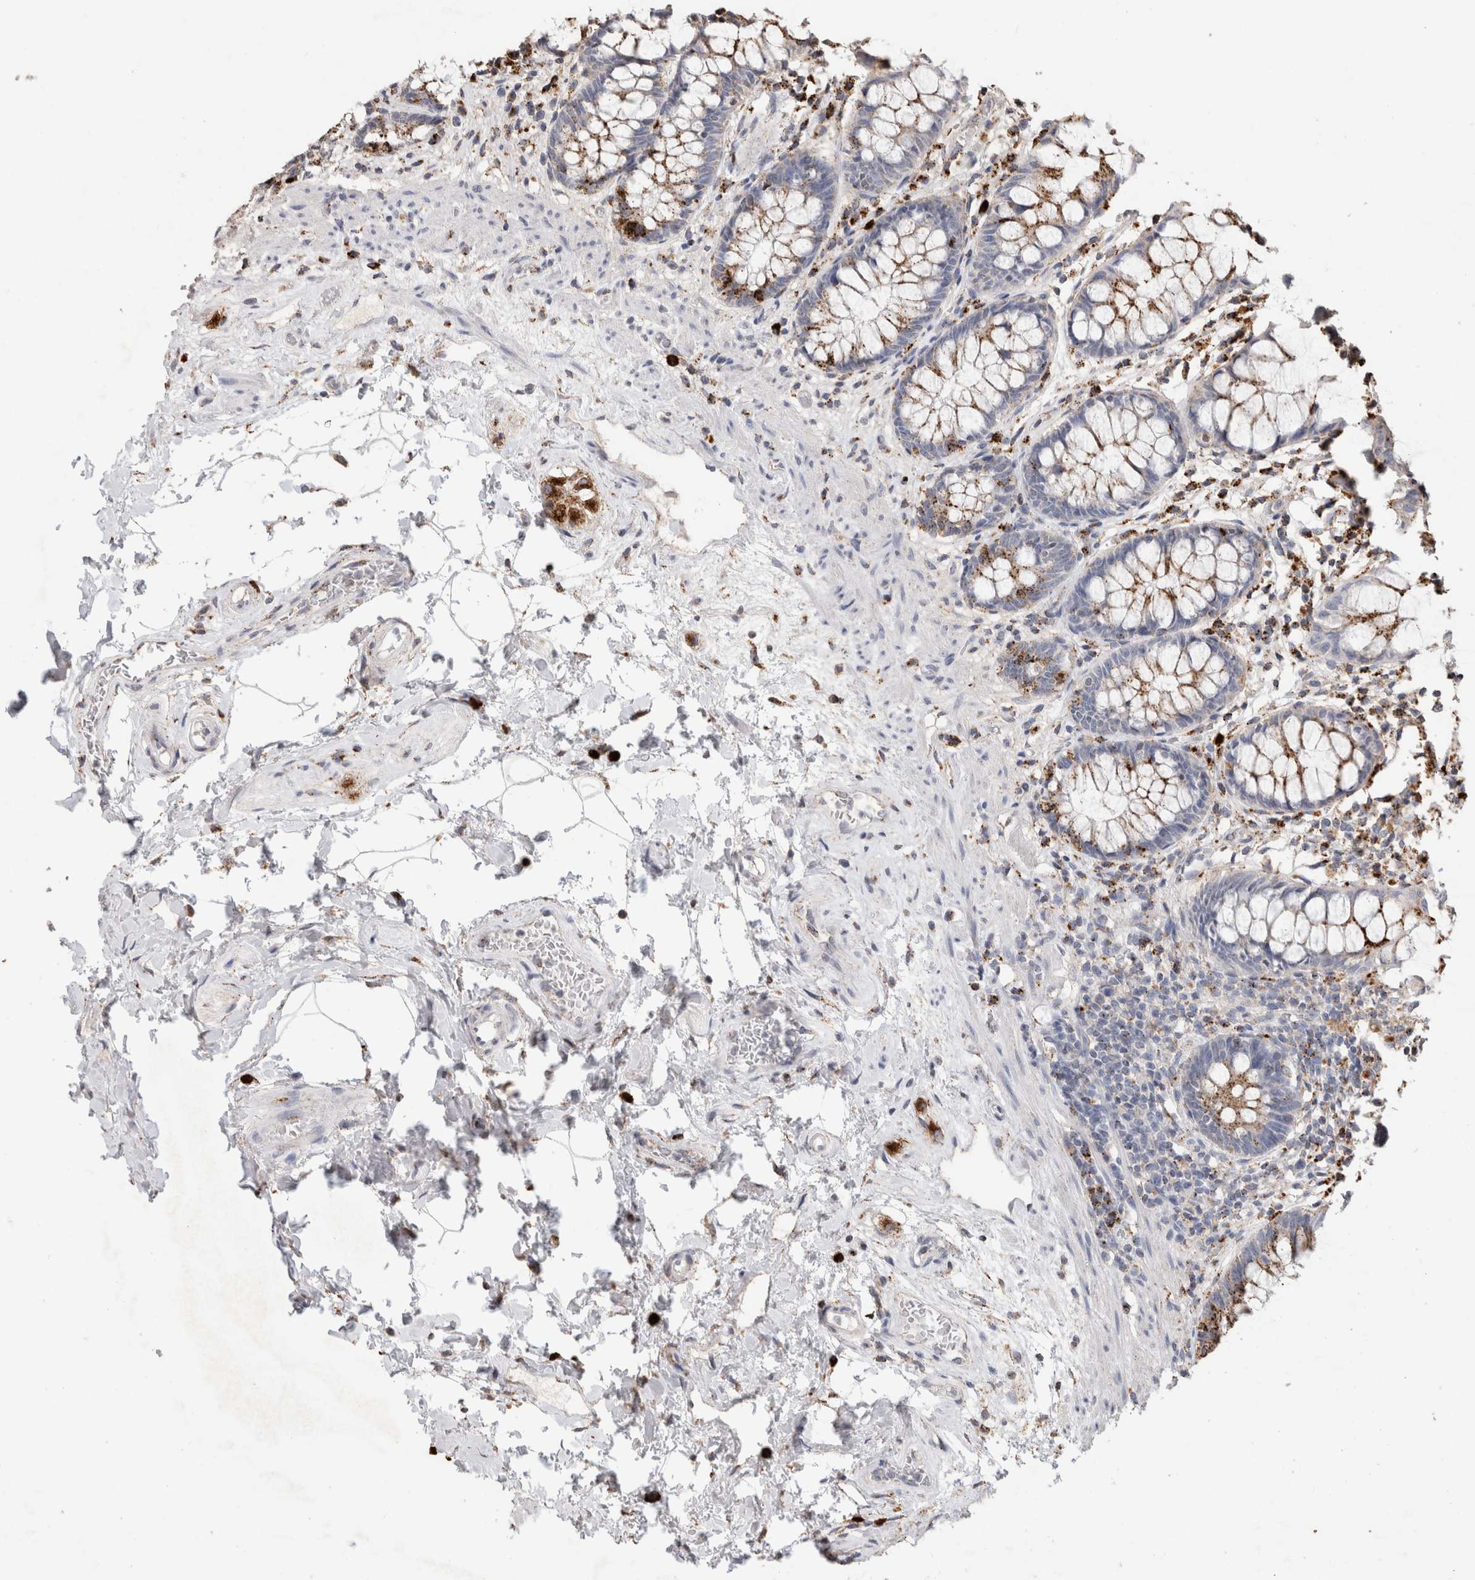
{"staining": {"intensity": "moderate", "quantity": "<25%", "location": "cytoplasmic/membranous"}, "tissue": "rectum", "cell_type": "Glandular cells", "image_type": "normal", "snomed": [{"axis": "morphology", "description": "Normal tissue, NOS"}, {"axis": "topography", "description": "Rectum"}], "caption": "Immunohistochemical staining of normal rectum shows low levels of moderate cytoplasmic/membranous positivity in approximately <25% of glandular cells. The staining is performed using DAB (3,3'-diaminobenzidine) brown chromogen to label protein expression. The nuclei are counter-stained blue using hematoxylin.", "gene": "ARSA", "patient": {"sex": "male", "age": 64}}